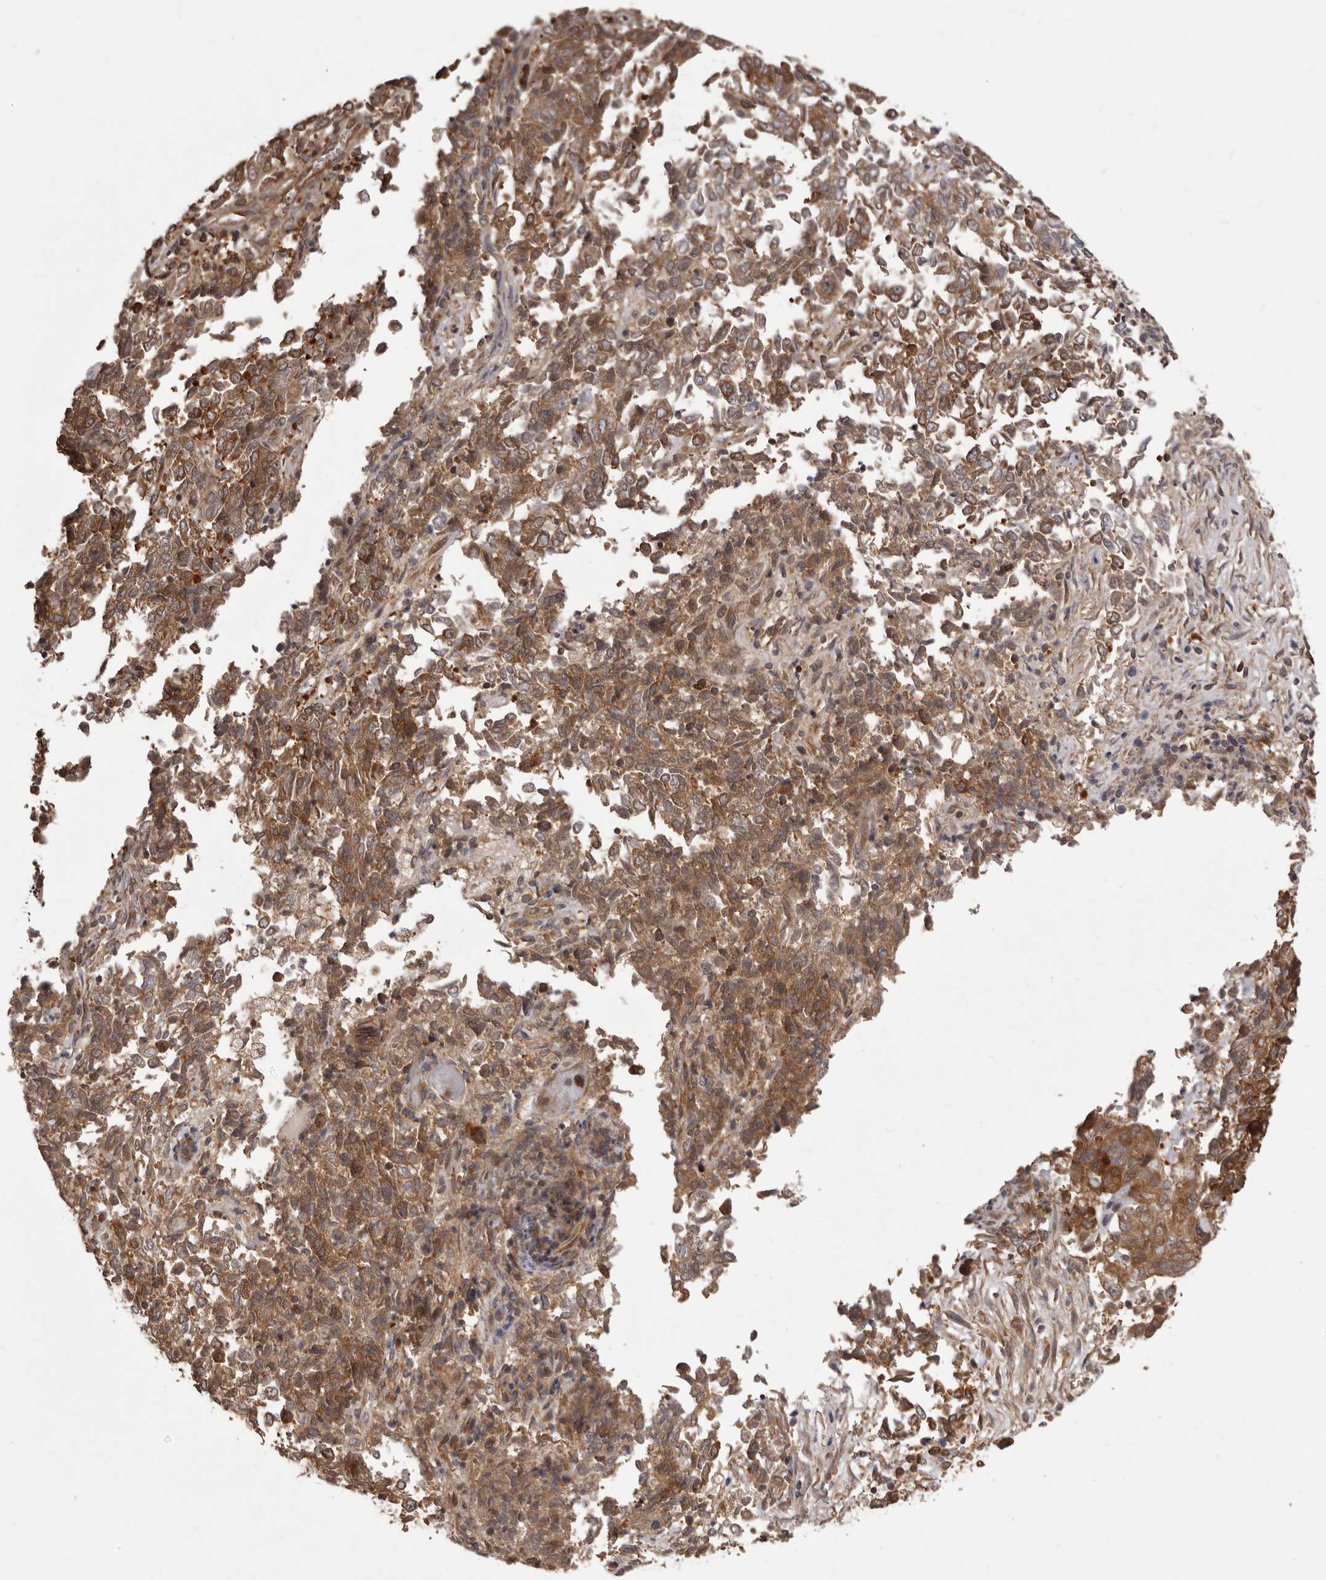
{"staining": {"intensity": "moderate", "quantity": ">75%", "location": "cytoplasmic/membranous"}, "tissue": "endometrial cancer", "cell_type": "Tumor cells", "image_type": "cancer", "snomed": [{"axis": "morphology", "description": "Adenocarcinoma, NOS"}, {"axis": "topography", "description": "Endometrium"}], "caption": "Endometrial cancer tissue exhibits moderate cytoplasmic/membranous staining in about >75% of tumor cells", "gene": "HBS1L", "patient": {"sex": "female", "age": 80}}